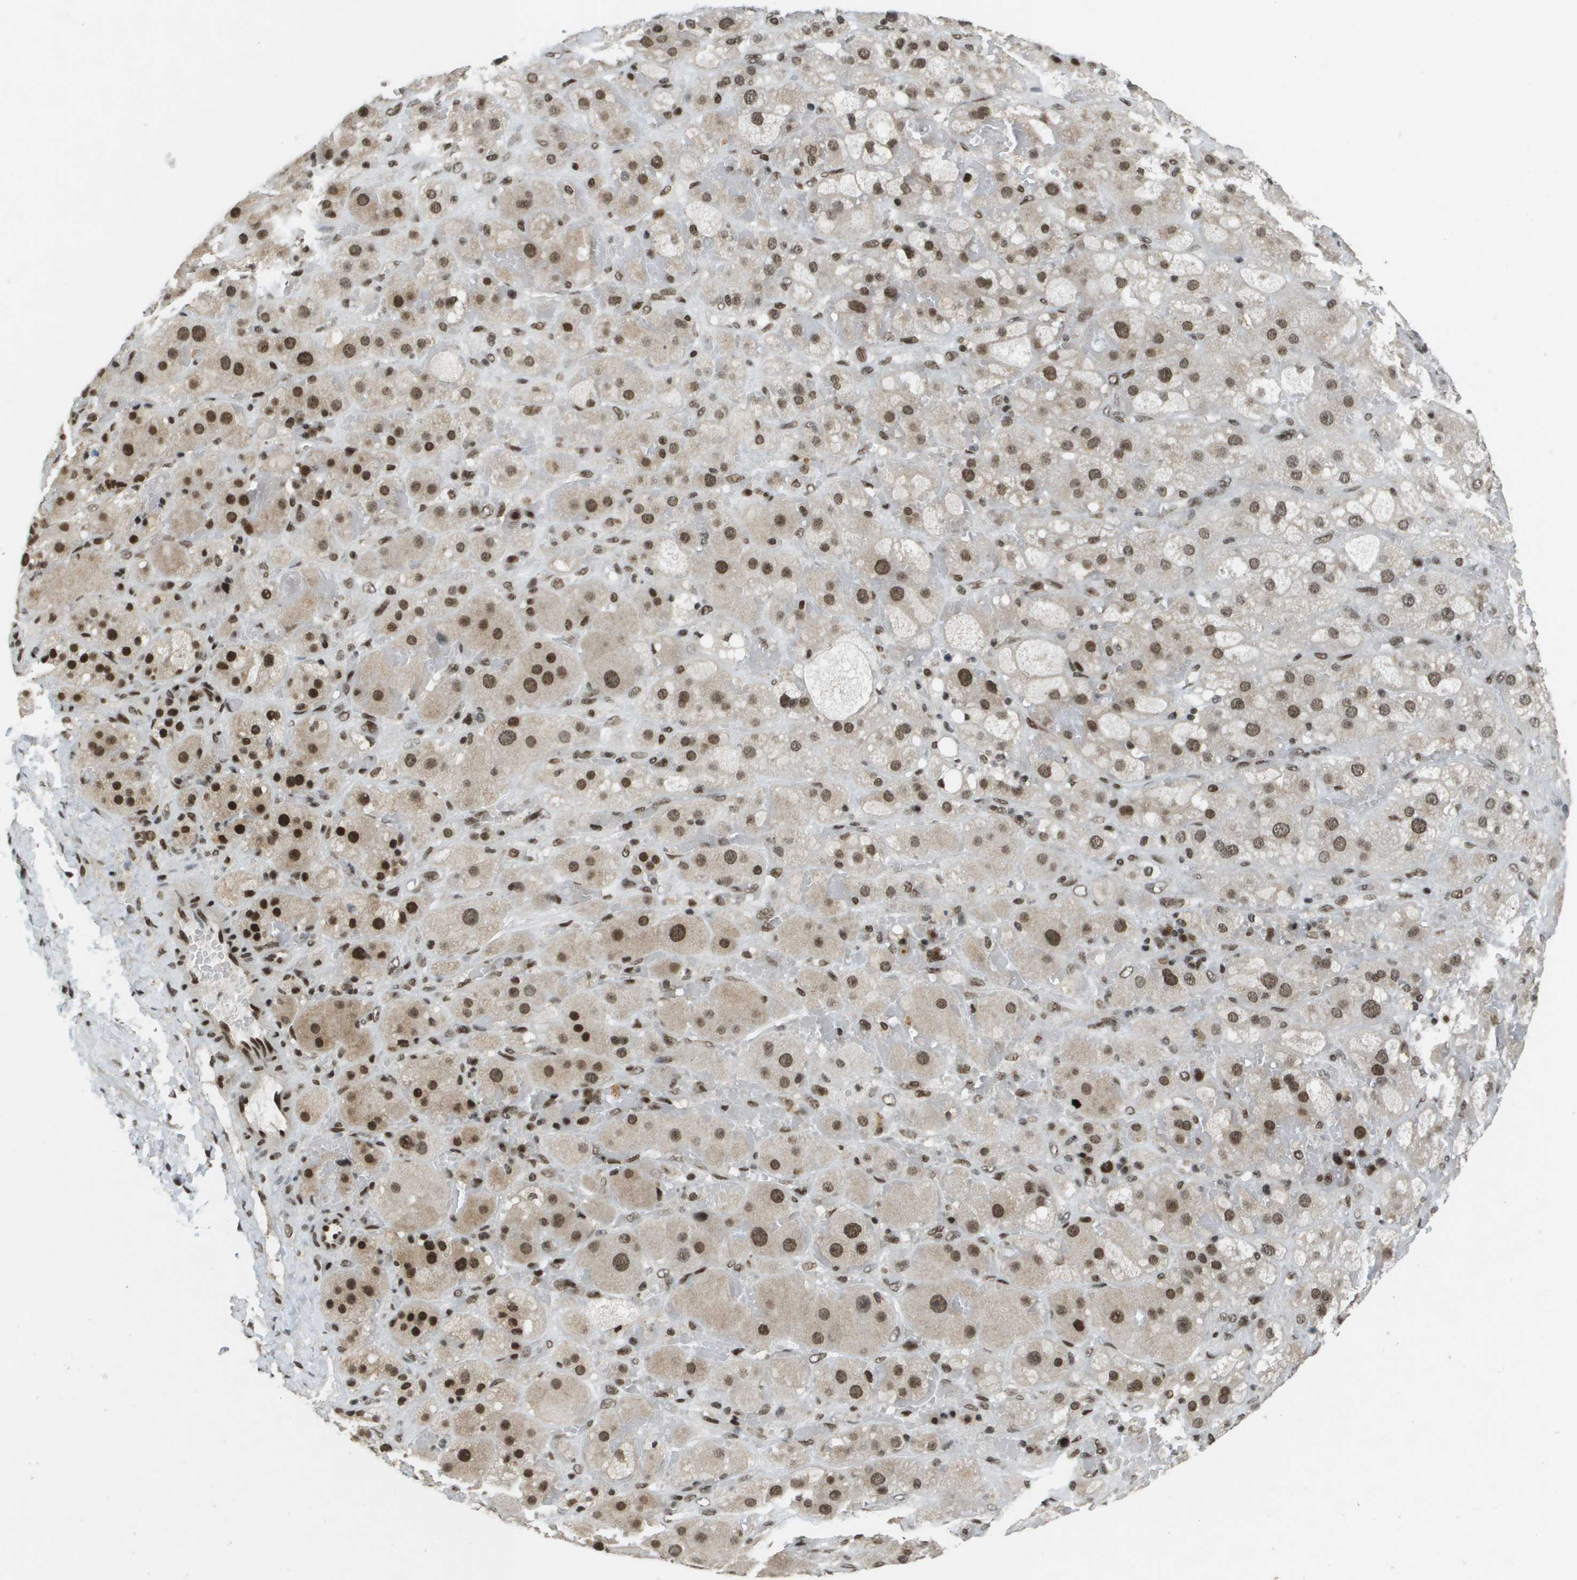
{"staining": {"intensity": "strong", "quantity": ">75%", "location": "nuclear"}, "tissue": "adrenal gland", "cell_type": "Glandular cells", "image_type": "normal", "snomed": [{"axis": "morphology", "description": "Normal tissue, NOS"}, {"axis": "topography", "description": "Adrenal gland"}], "caption": "This image shows normal adrenal gland stained with immunohistochemistry (IHC) to label a protein in brown. The nuclear of glandular cells show strong positivity for the protein. Nuclei are counter-stained blue.", "gene": "IRF7", "patient": {"sex": "female", "age": 47}}